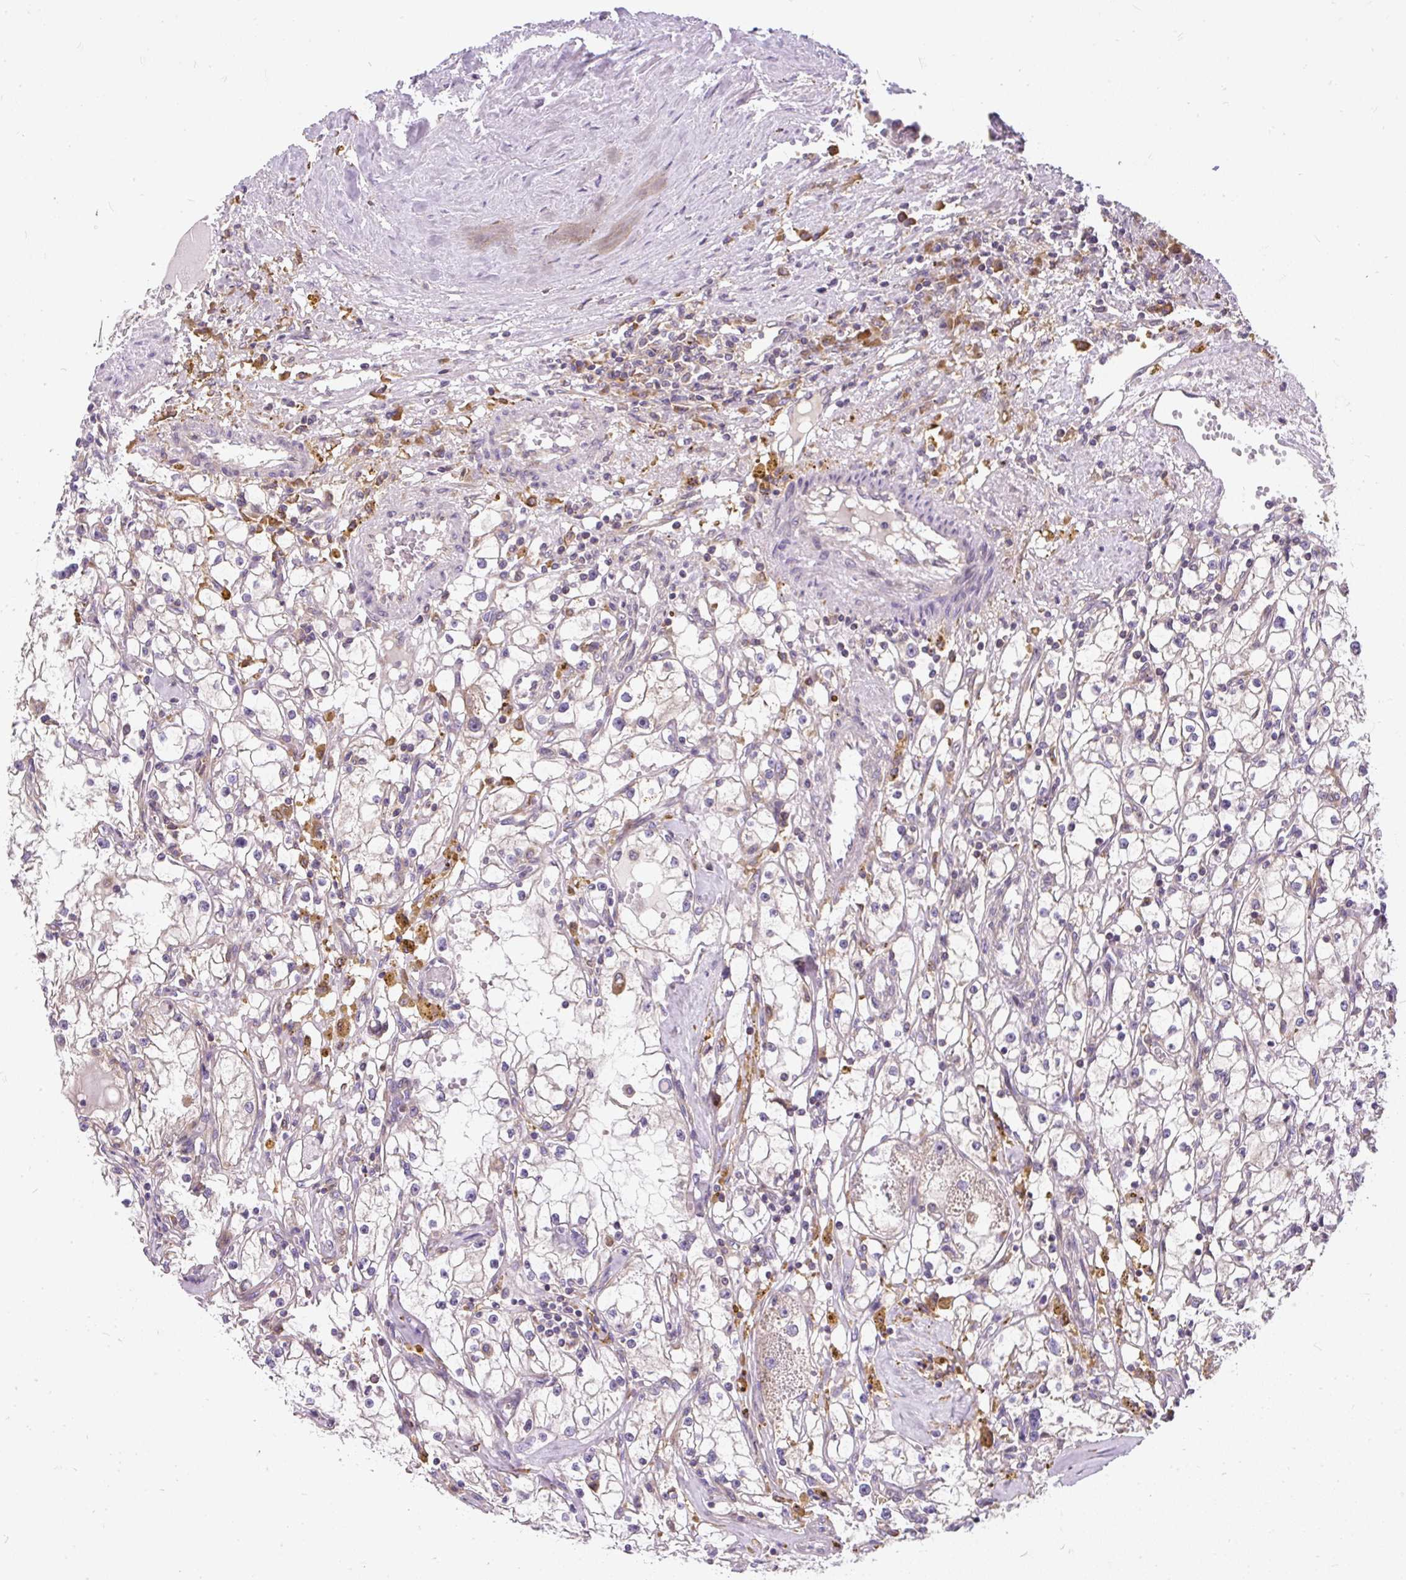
{"staining": {"intensity": "weak", "quantity": "<25%", "location": "cytoplasmic/membranous"}, "tissue": "renal cancer", "cell_type": "Tumor cells", "image_type": "cancer", "snomed": [{"axis": "morphology", "description": "Adenocarcinoma, NOS"}, {"axis": "topography", "description": "Kidney"}], "caption": "A high-resolution histopathology image shows immunohistochemistry staining of renal cancer (adenocarcinoma), which reveals no significant staining in tumor cells.", "gene": "CYP20A1", "patient": {"sex": "male", "age": 56}}